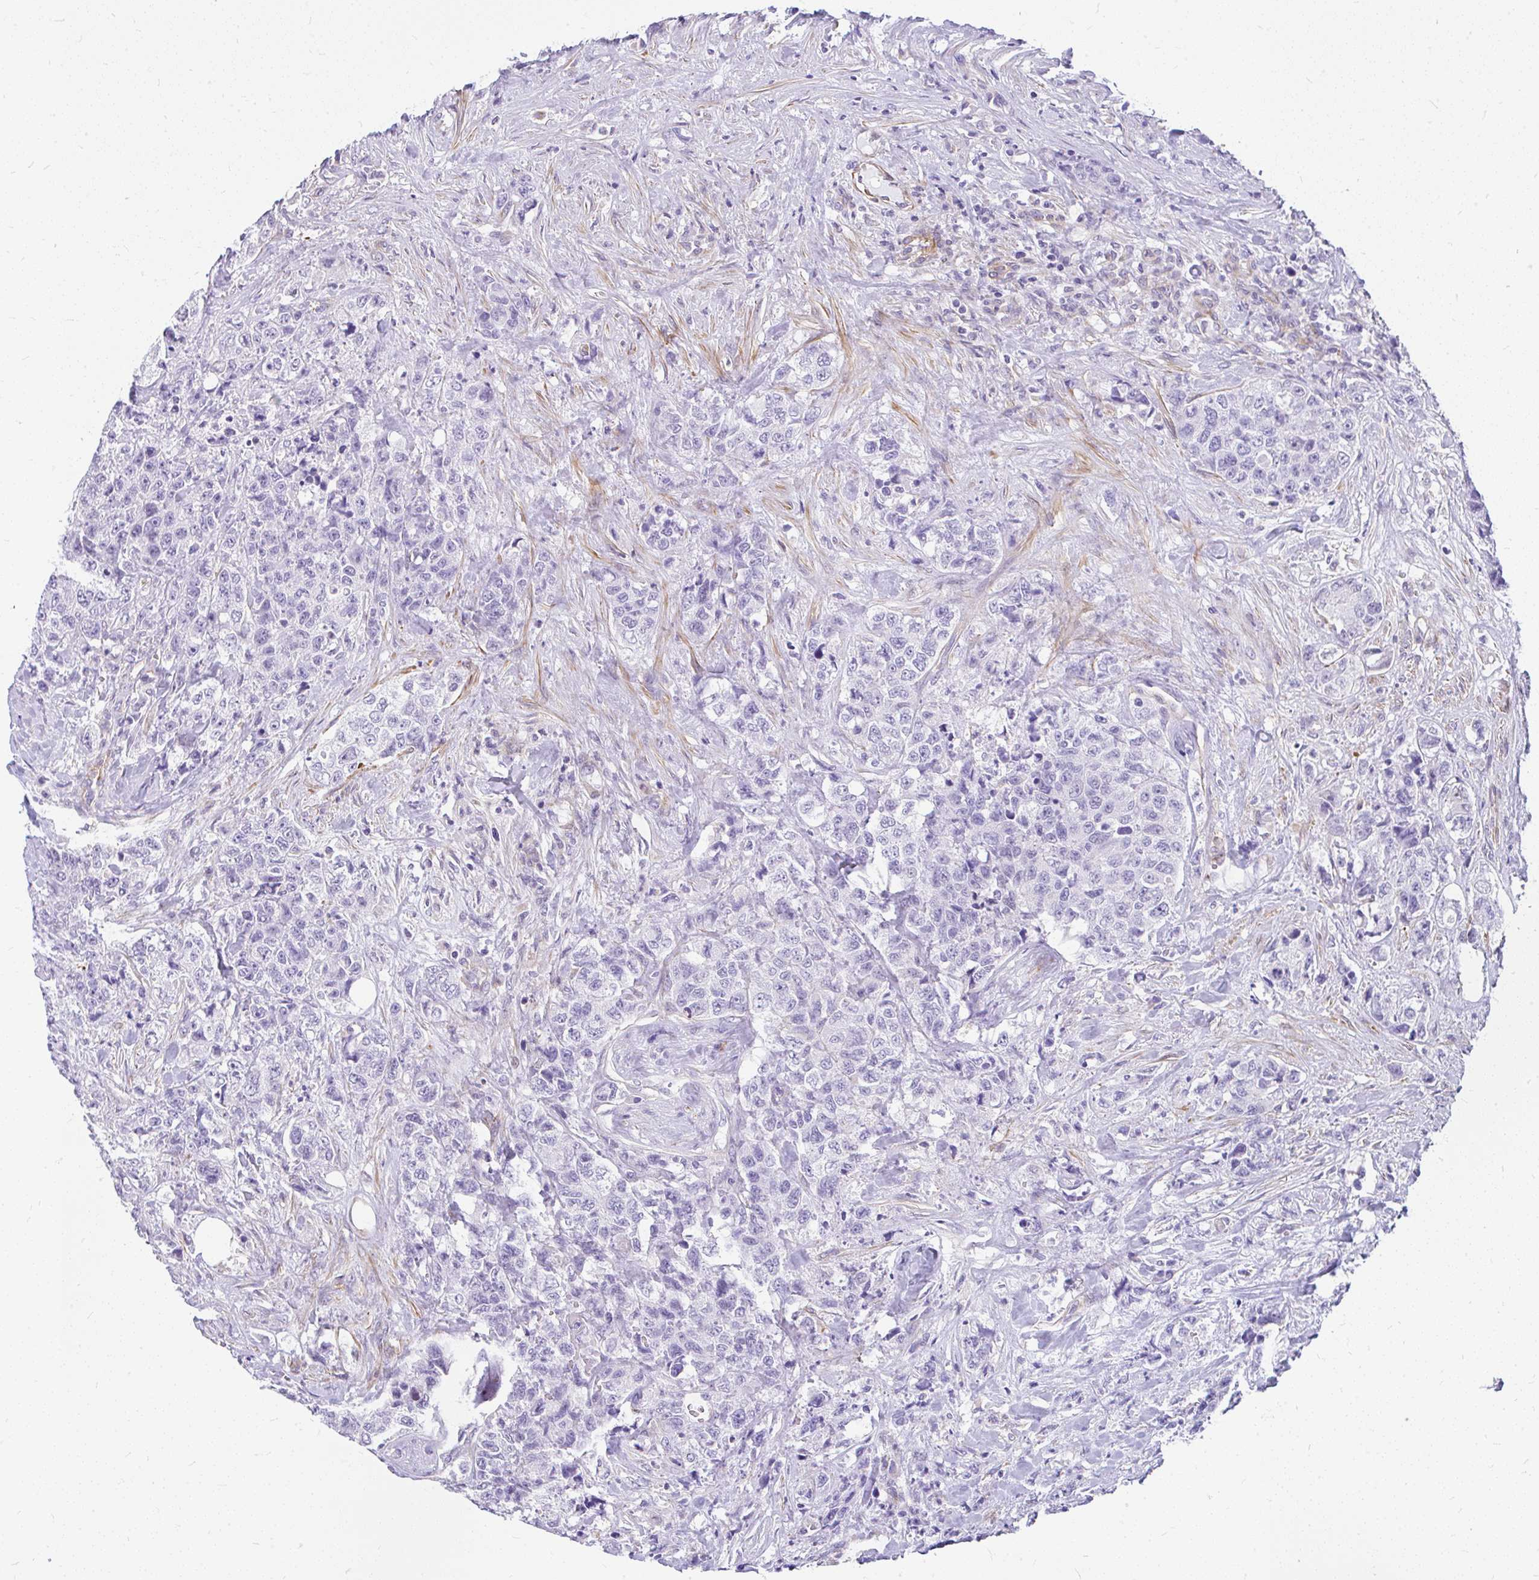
{"staining": {"intensity": "negative", "quantity": "none", "location": "none"}, "tissue": "urothelial cancer", "cell_type": "Tumor cells", "image_type": "cancer", "snomed": [{"axis": "morphology", "description": "Urothelial carcinoma, High grade"}, {"axis": "topography", "description": "Urinary bladder"}], "caption": "DAB (3,3'-diaminobenzidine) immunohistochemical staining of human urothelial cancer demonstrates no significant expression in tumor cells. (Immunohistochemistry (ihc), brightfield microscopy, high magnification).", "gene": "FAM83C", "patient": {"sex": "female", "age": 78}}